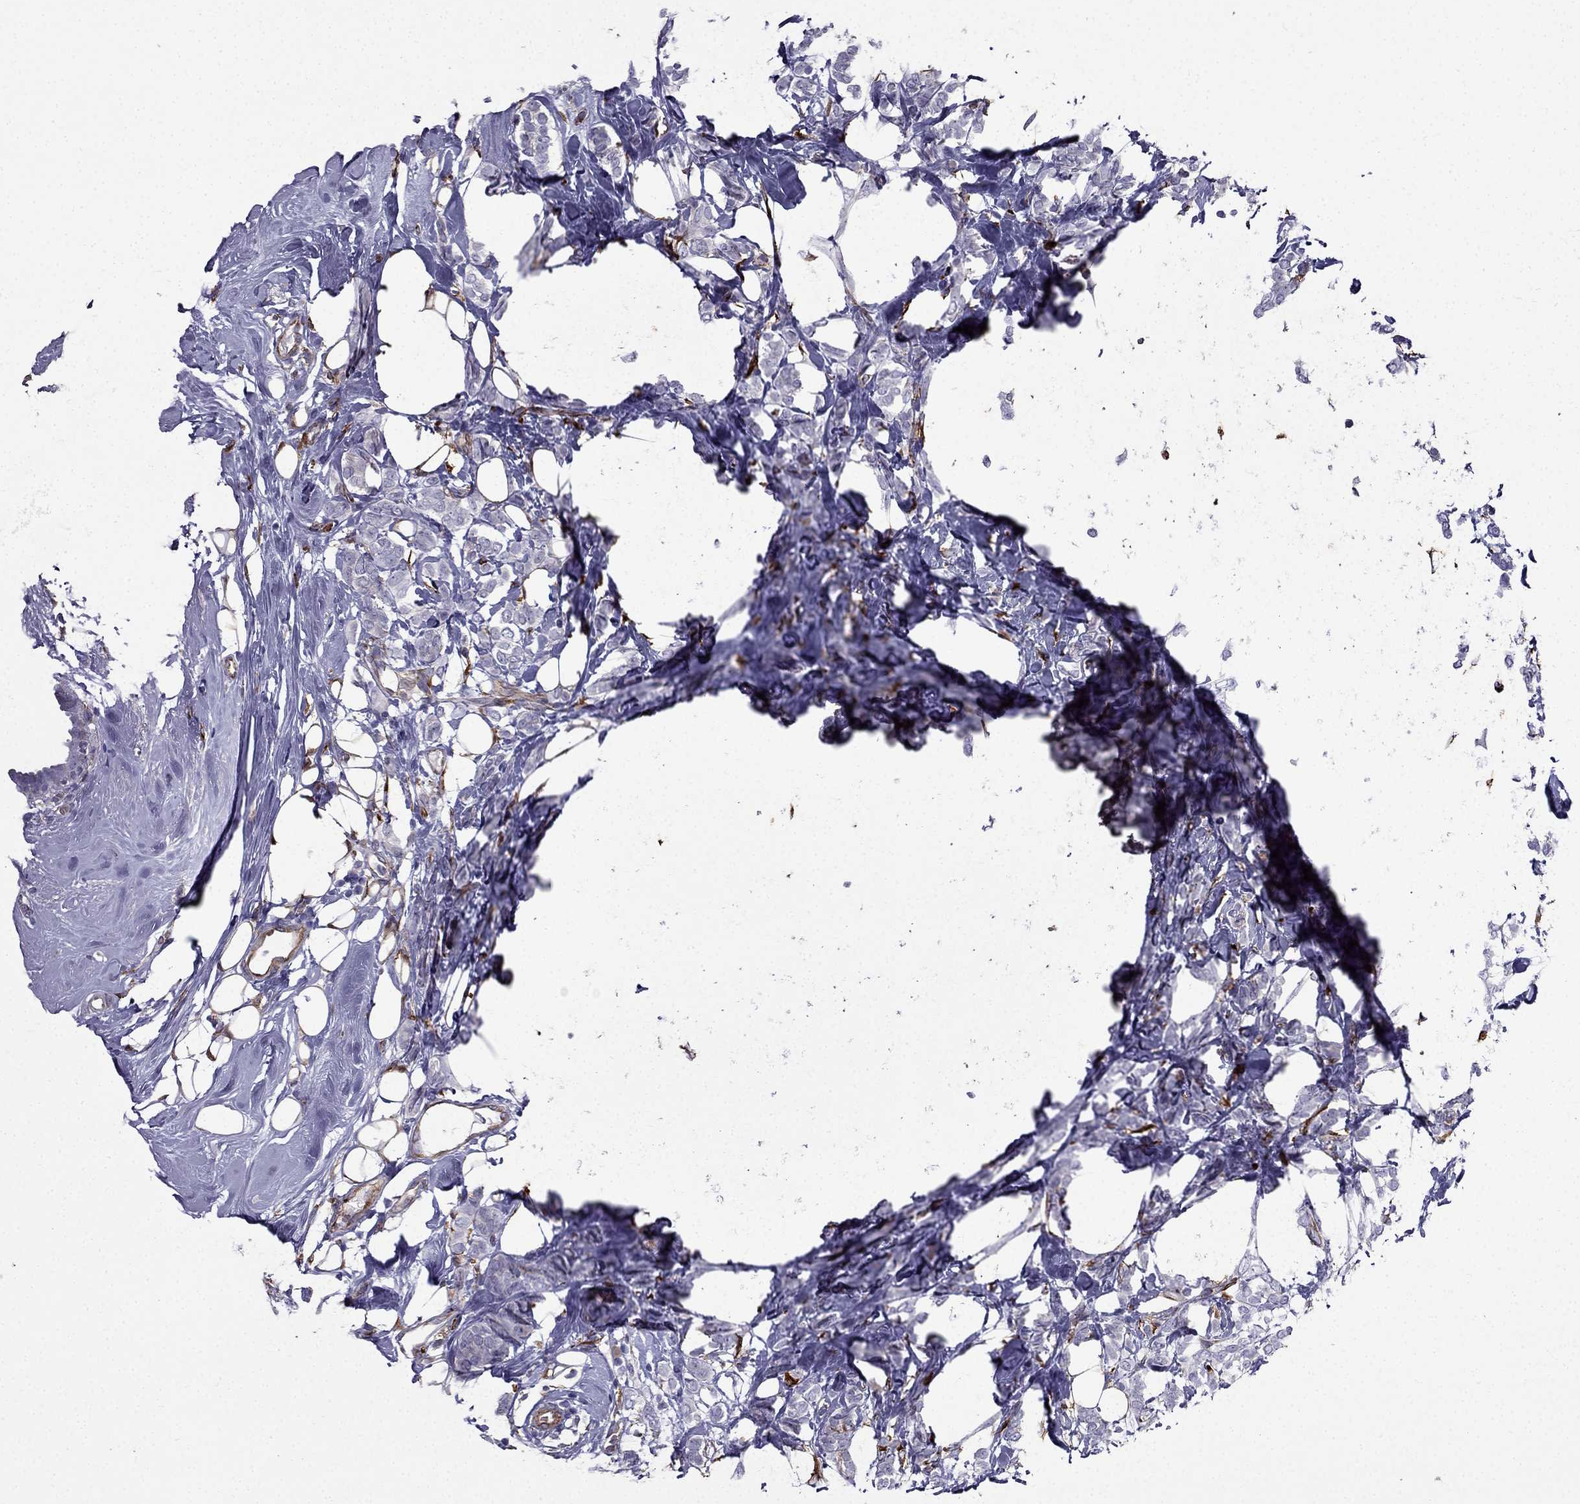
{"staining": {"intensity": "negative", "quantity": "none", "location": "none"}, "tissue": "breast cancer", "cell_type": "Tumor cells", "image_type": "cancer", "snomed": [{"axis": "morphology", "description": "Lobular carcinoma"}, {"axis": "topography", "description": "Breast"}], "caption": "The immunohistochemistry (IHC) image has no significant staining in tumor cells of lobular carcinoma (breast) tissue. The staining was performed using DAB to visualize the protein expression in brown, while the nuclei were stained in blue with hematoxylin (Magnification: 20x).", "gene": "IKBIP", "patient": {"sex": "female", "age": 49}}